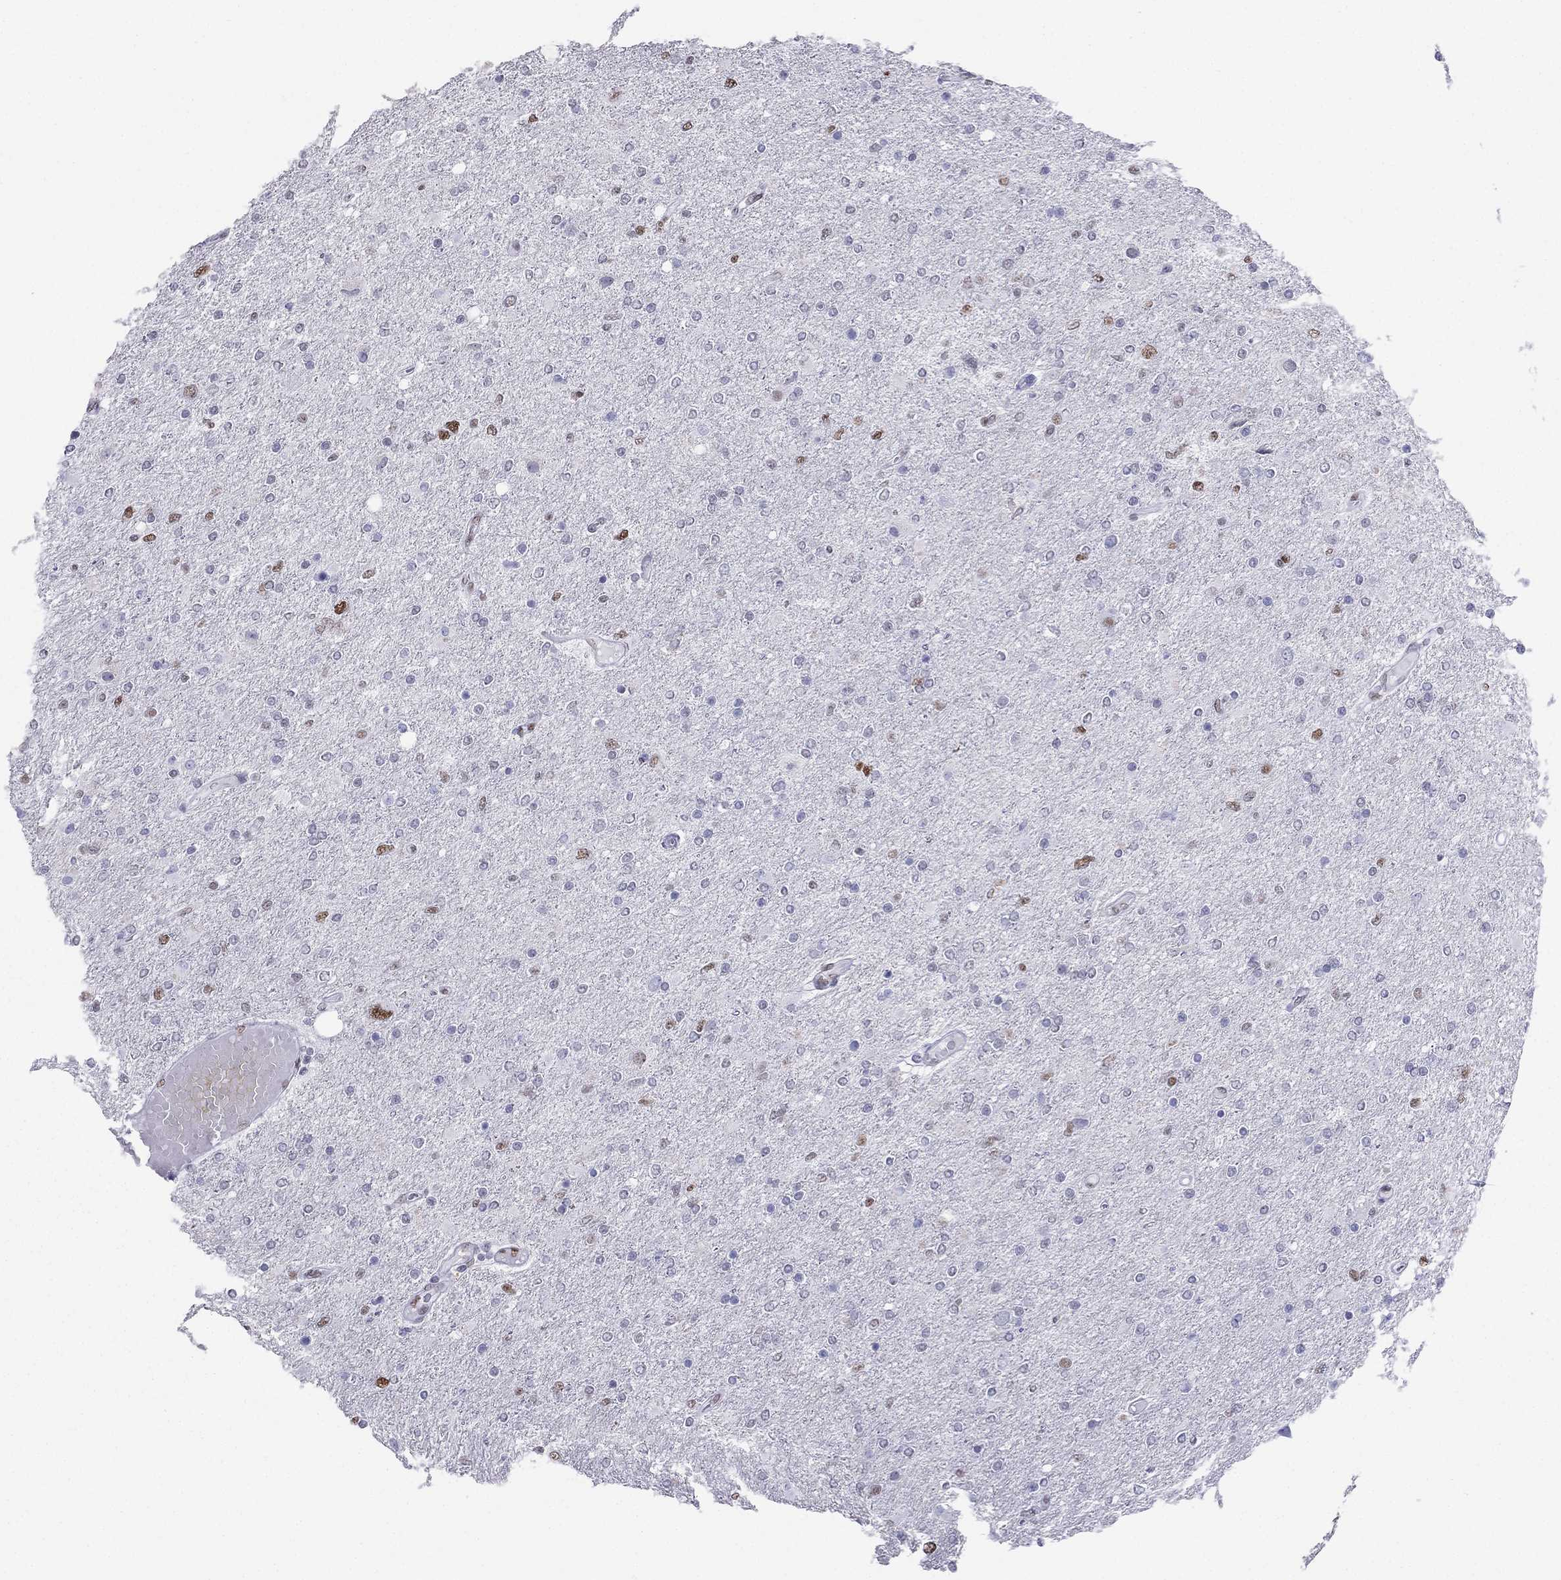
{"staining": {"intensity": "moderate", "quantity": "<25%", "location": "nuclear"}, "tissue": "glioma", "cell_type": "Tumor cells", "image_type": "cancer", "snomed": [{"axis": "morphology", "description": "Glioma, malignant, High grade"}, {"axis": "topography", "description": "Cerebral cortex"}], "caption": "The immunohistochemical stain highlights moderate nuclear expression in tumor cells of glioma tissue.", "gene": "PPM1G", "patient": {"sex": "male", "age": 70}}